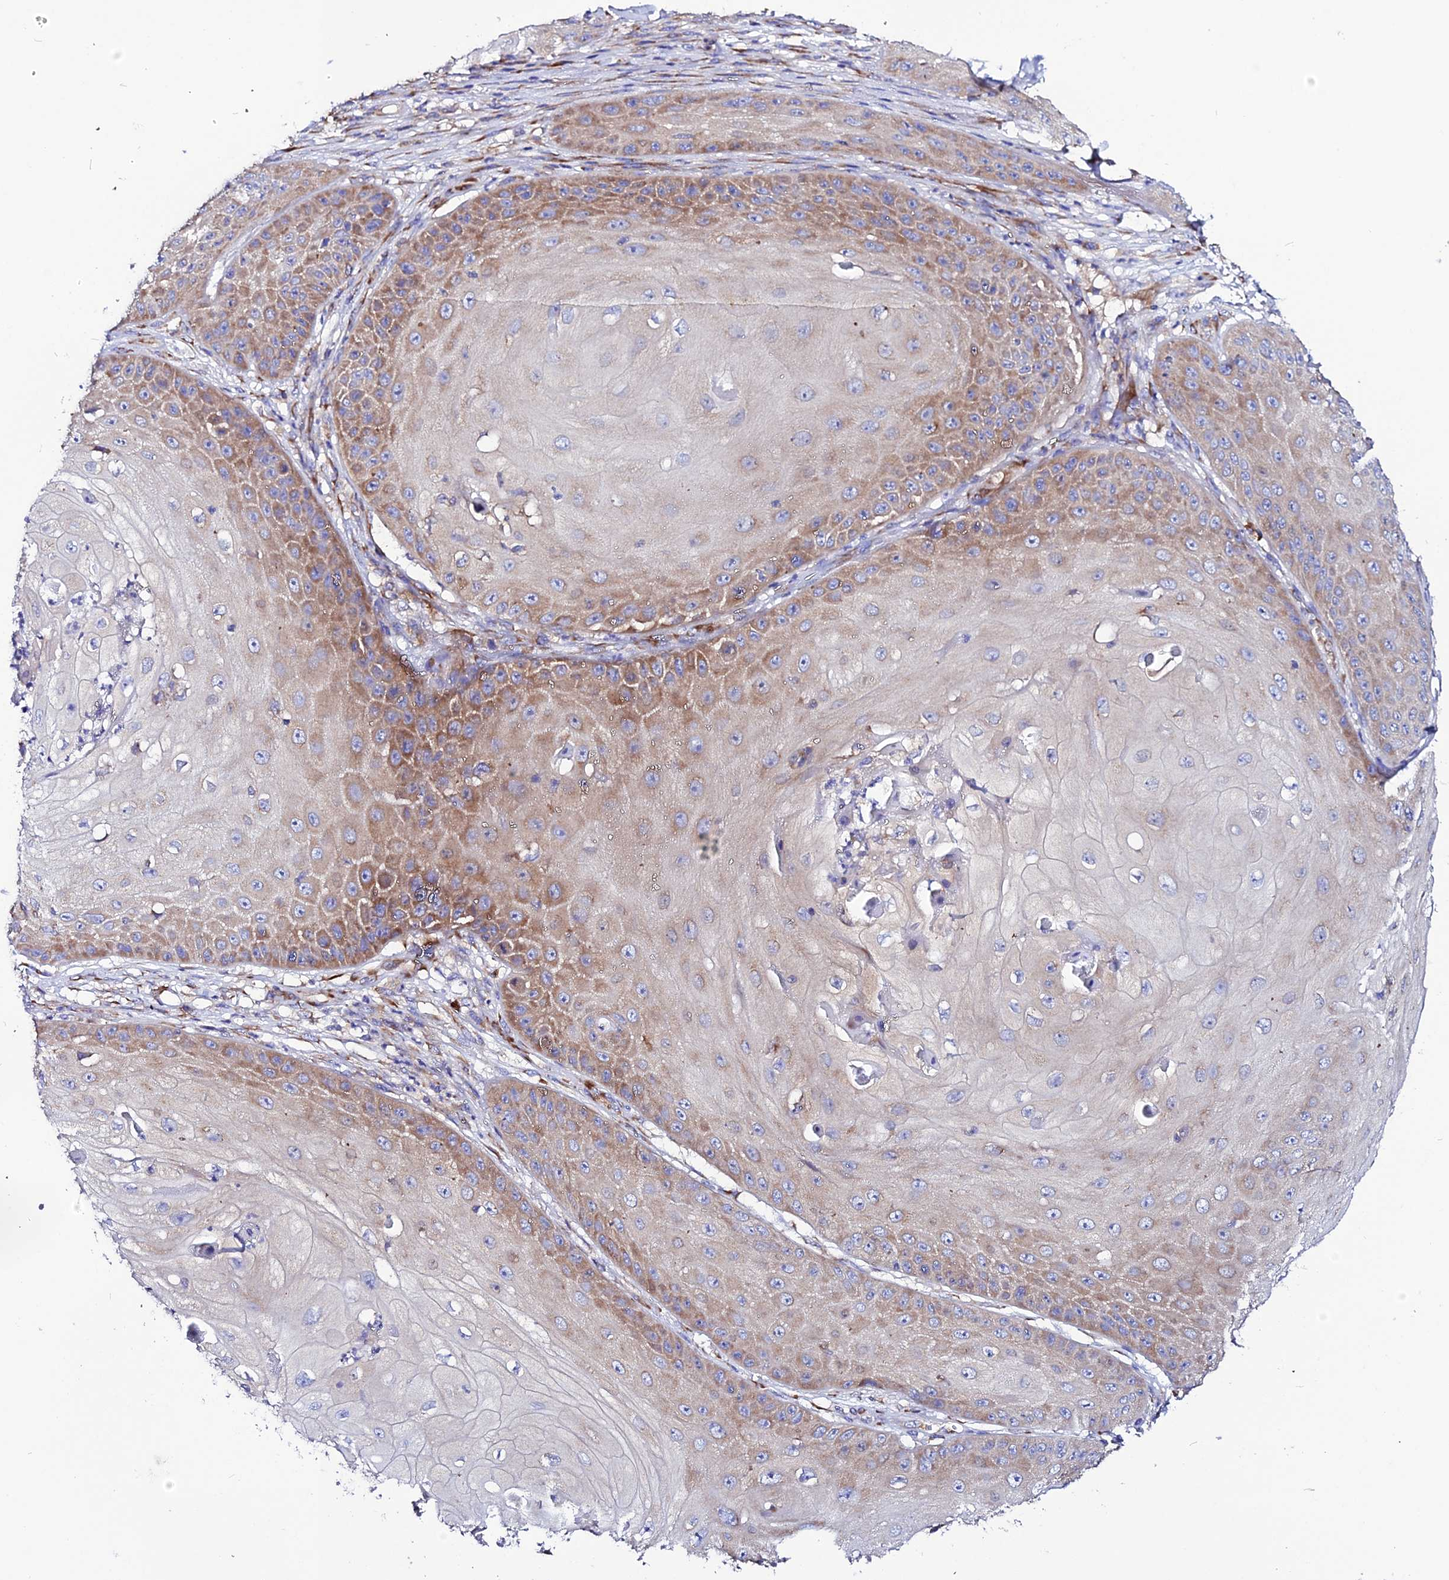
{"staining": {"intensity": "moderate", "quantity": ">75%", "location": "cytoplasmic/membranous"}, "tissue": "skin cancer", "cell_type": "Tumor cells", "image_type": "cancer", "snomed": [{"axis": "morphology", "description": "Squamous cell carcinoma, NOS"}, {"axis": "topography", "description": "Skin"}], "caption": "Protein staining by IHC displays moderate cytoplasmic/membranous positivity in about >75% of tumor cells in skin cancer.", "gene": "EEF1G", "patient": {"sex": "male", "age": 70}}